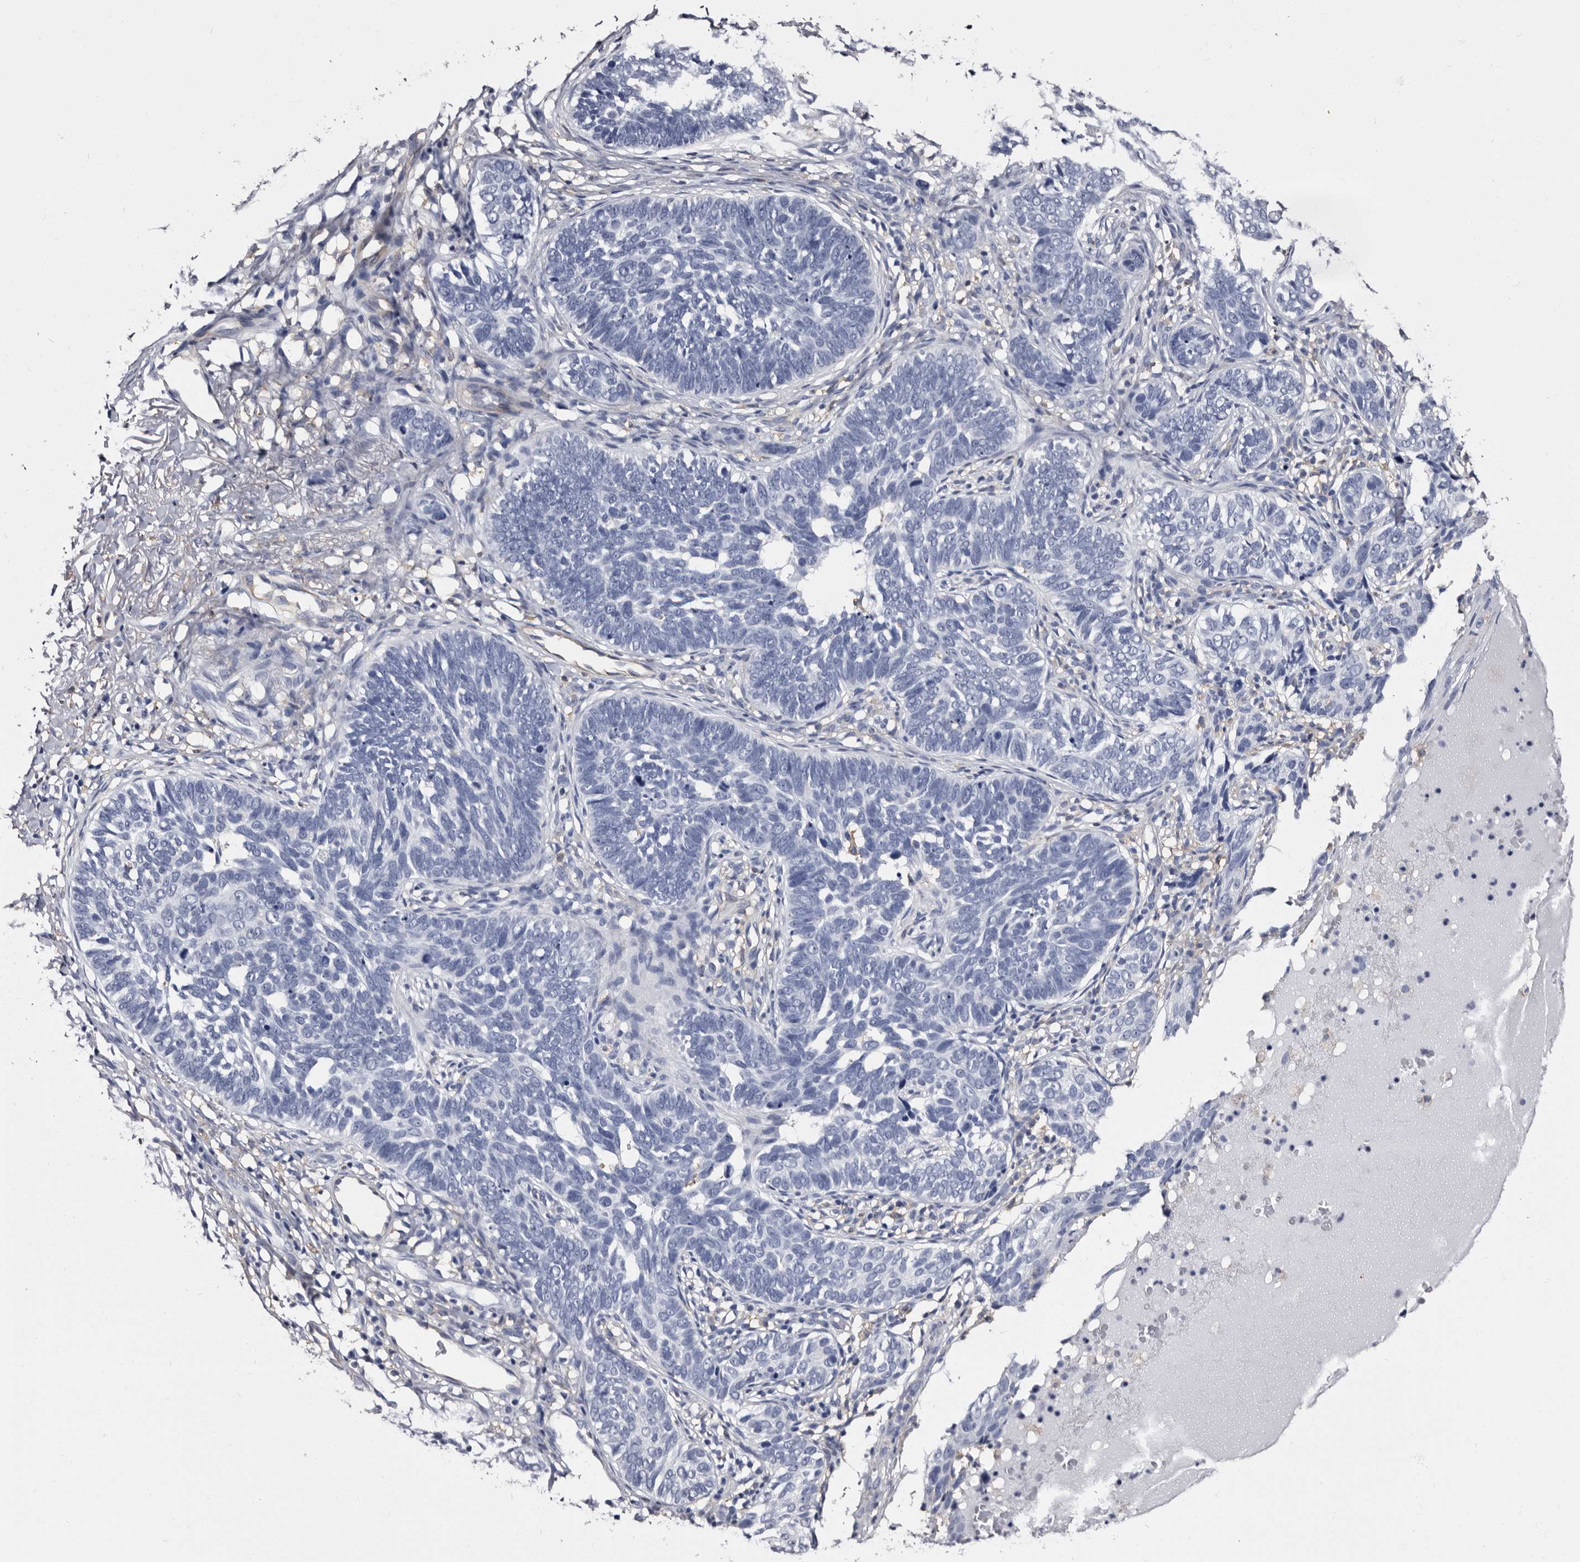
{"staining": {"intensity": "negative", "quantity": "none", "location": "none"}, "tissue": "skin cancer", "cell_type": "Tumor cells", "image_type": "cancer", "snomed": [{"axis": "morphology", "description": "Normal tissue, NOS"}, {"axis": "morphology", "description": "Basal cell carcinoma"}, {"axis": "topography", "description": "Skin"}], "caption": "Tumor cells are negative for protein expression in human skin cancer (basal cell carcinoma). (Brightfield microscopy of DAB (3,3'-diaminobenzidine) IHC at high magnification).", "gene": "EPB41L3", "patient": {"sex": "male", "age": 77}}